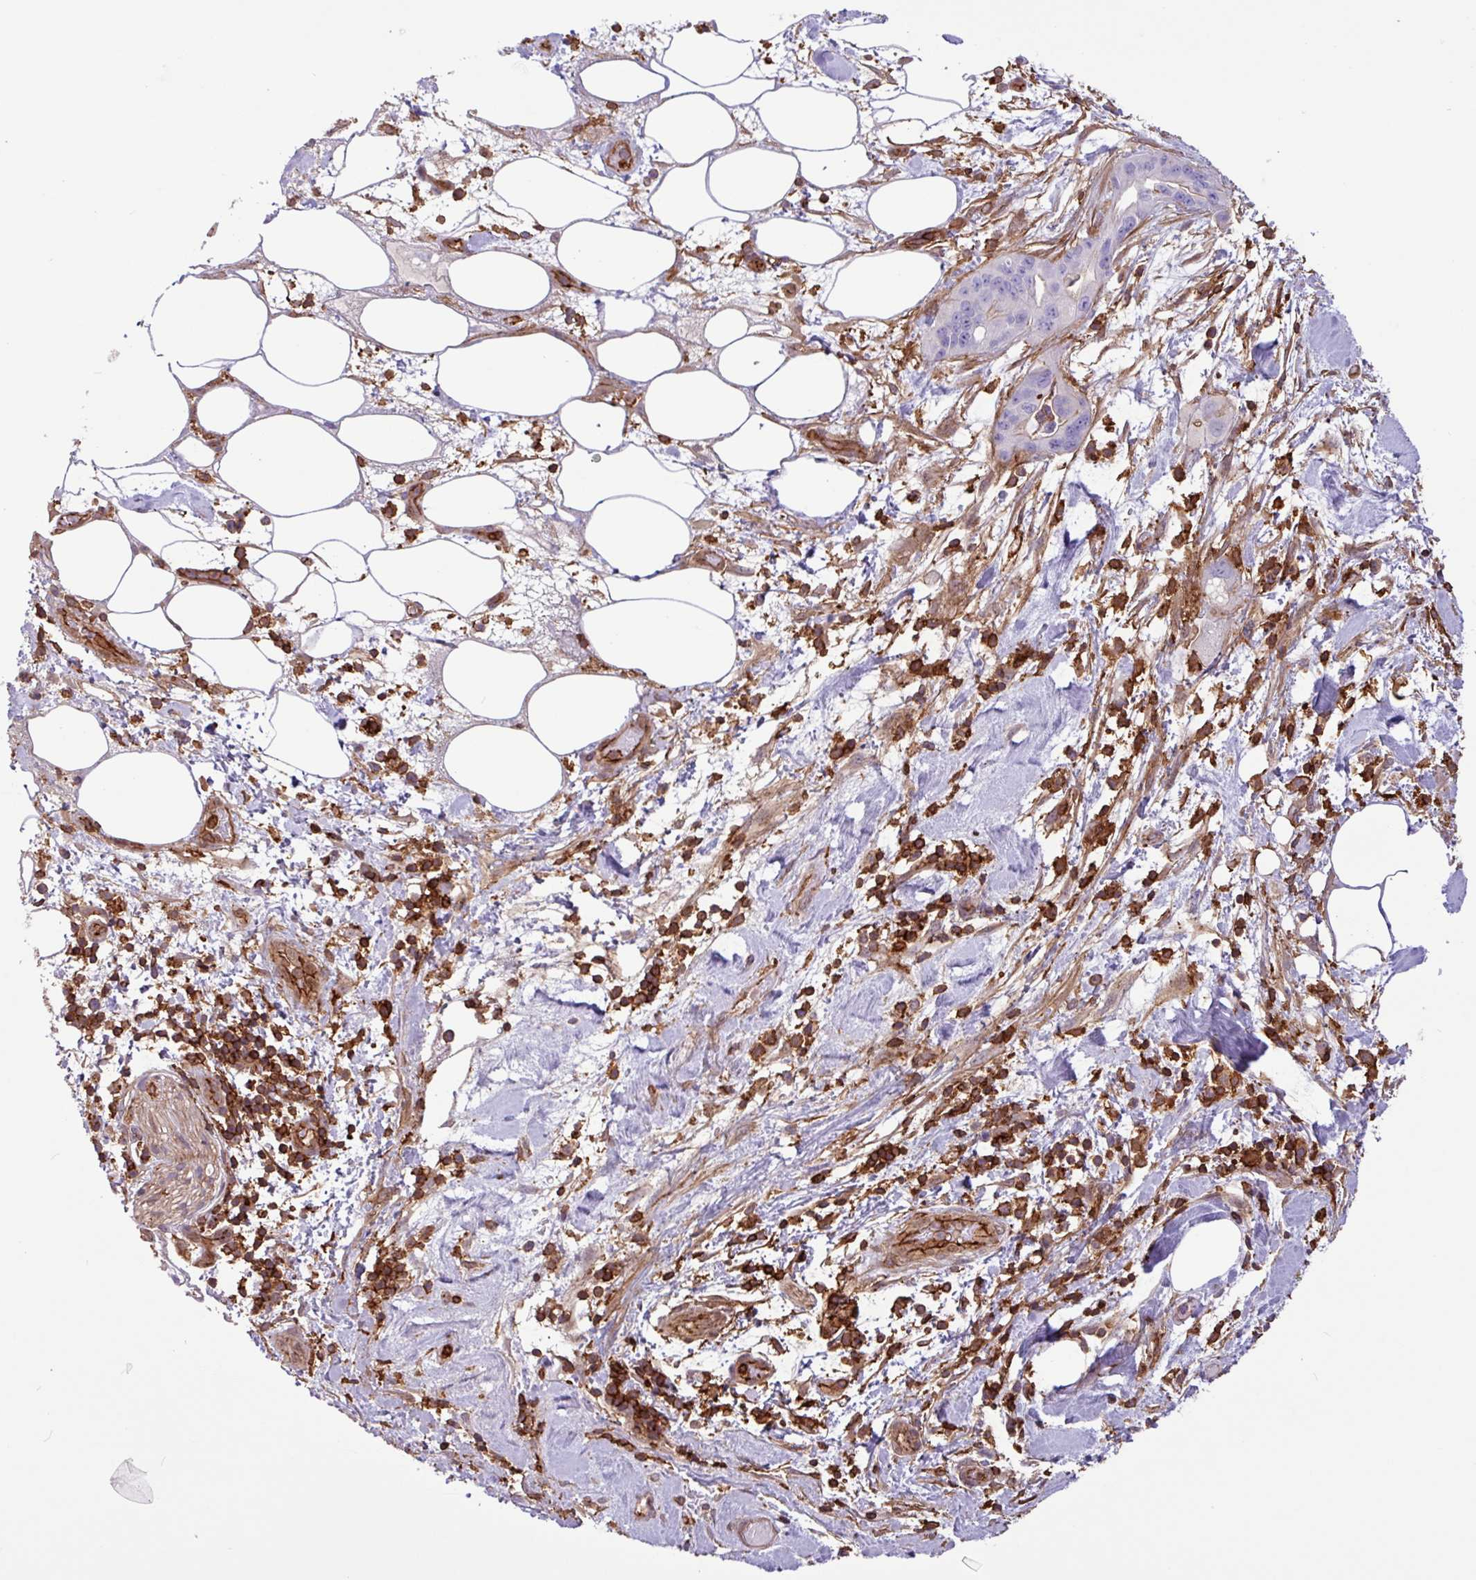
{"staining": {"intensity": "negative", "quantity": "none", "location": "none"}, "tissue": "pancreatic cancer", "cell_type": "Tumor cells", "image_type": "cancer", "snomed": [{"axis": "morphology", "description": "Adenocarcinoma, NOS"}, {"axis": "topography", "description": "Pancreas"}], "caption": "Tumor cells are negative for protein expression in human pancreatic adenocarcinoma.", "gene": "PPP1R18", "patient": {"sex": "female", "age": 61}}